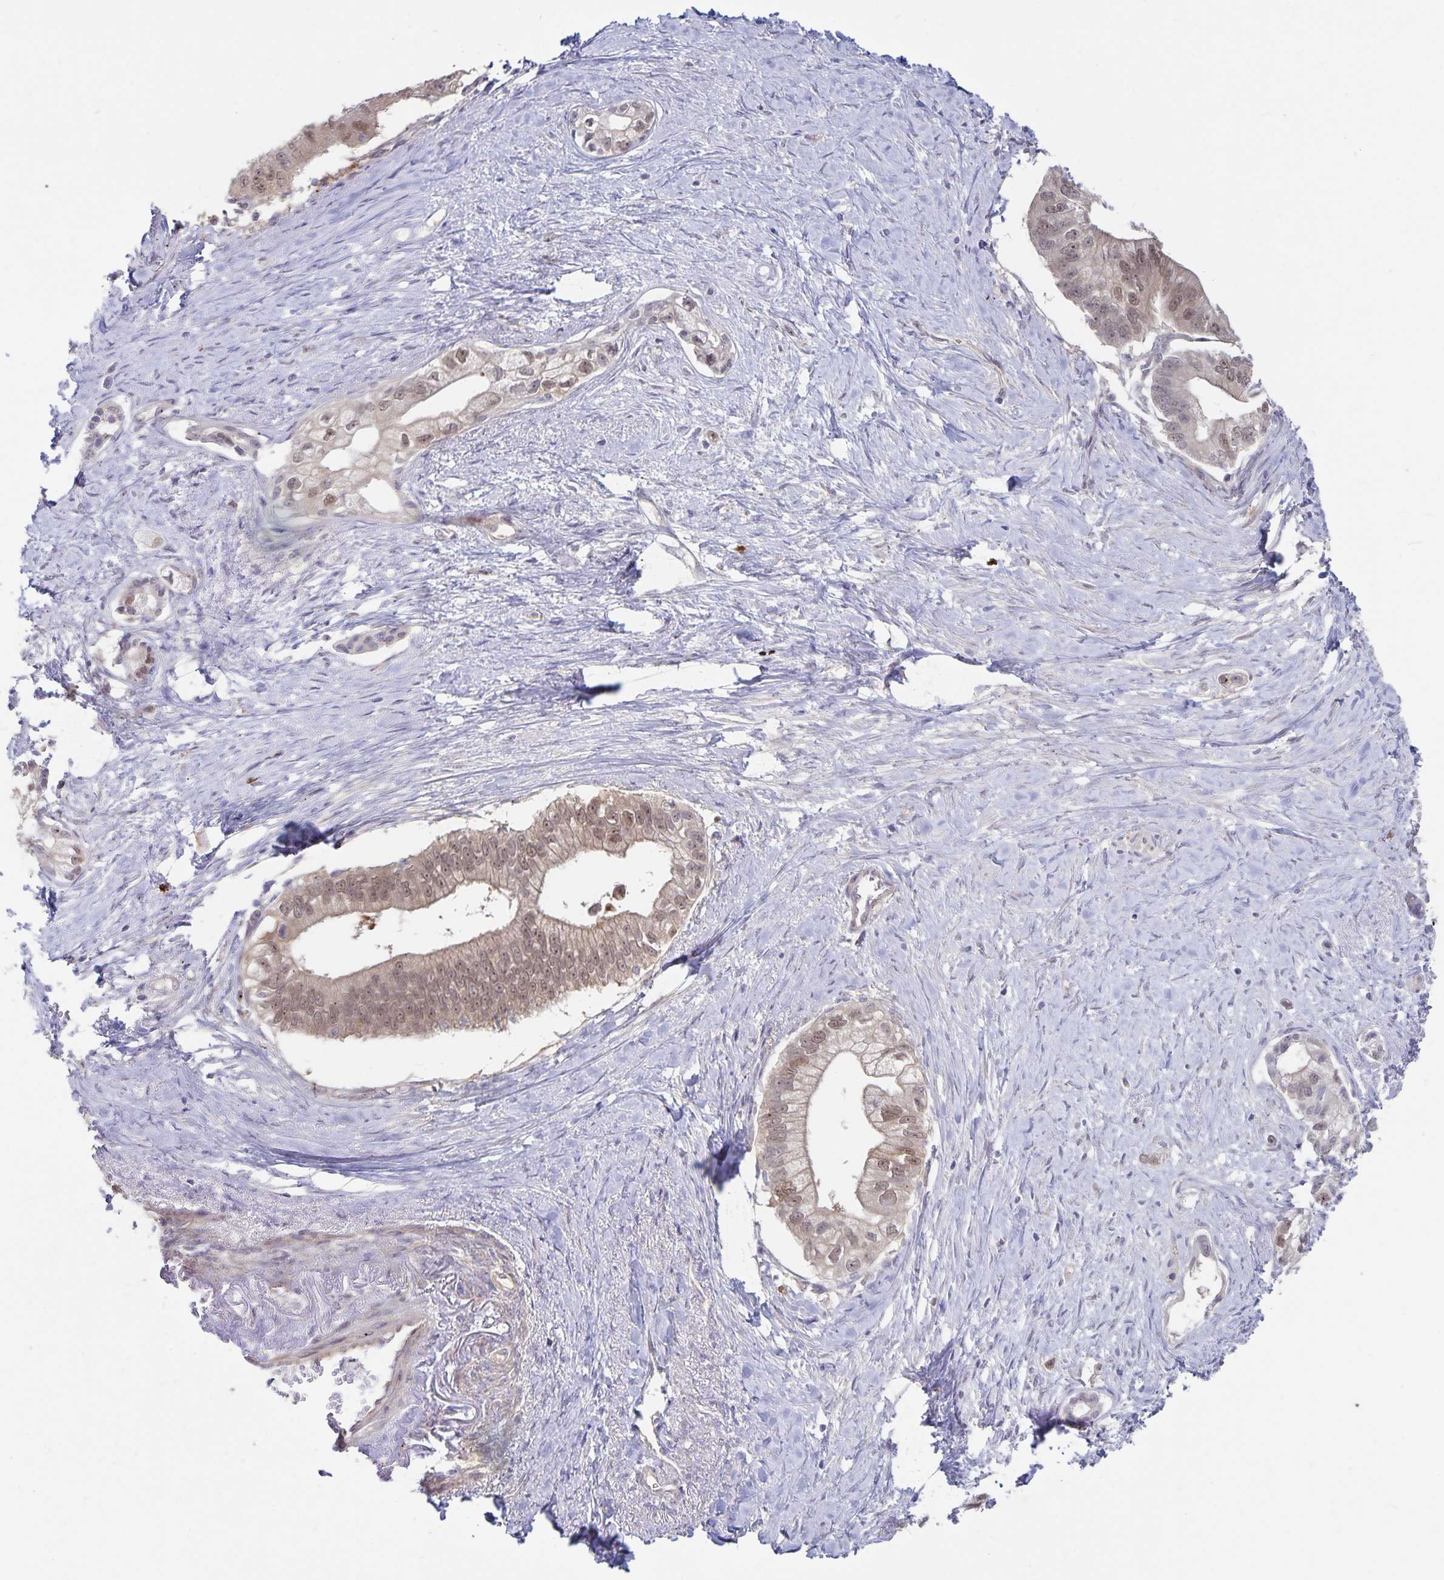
{"staining": {"intensity": "weak", "quantity": ">75%", "location": "cytoplasmic/membranous,nuclear"}, "tissue": "pancreatic cancer", "cell_type": "Tumor cells", "image_type": "cancer", "snomed": [{"axis": "morphology", "description": "Adenocarcinoma, NOS"}, {"axis": "topography", "description": "Pancreas"}], "caption": "Approximately >75% of tumor cells in human pancreatic cancer (adenocarcinoma) exhibit weak cytoplasmic/membranous and nuclear protein expression as visualized by brown immunohistochemical staining.", "gene": "CDKN2B", "patient": {"sex": "male", "age": 70}}